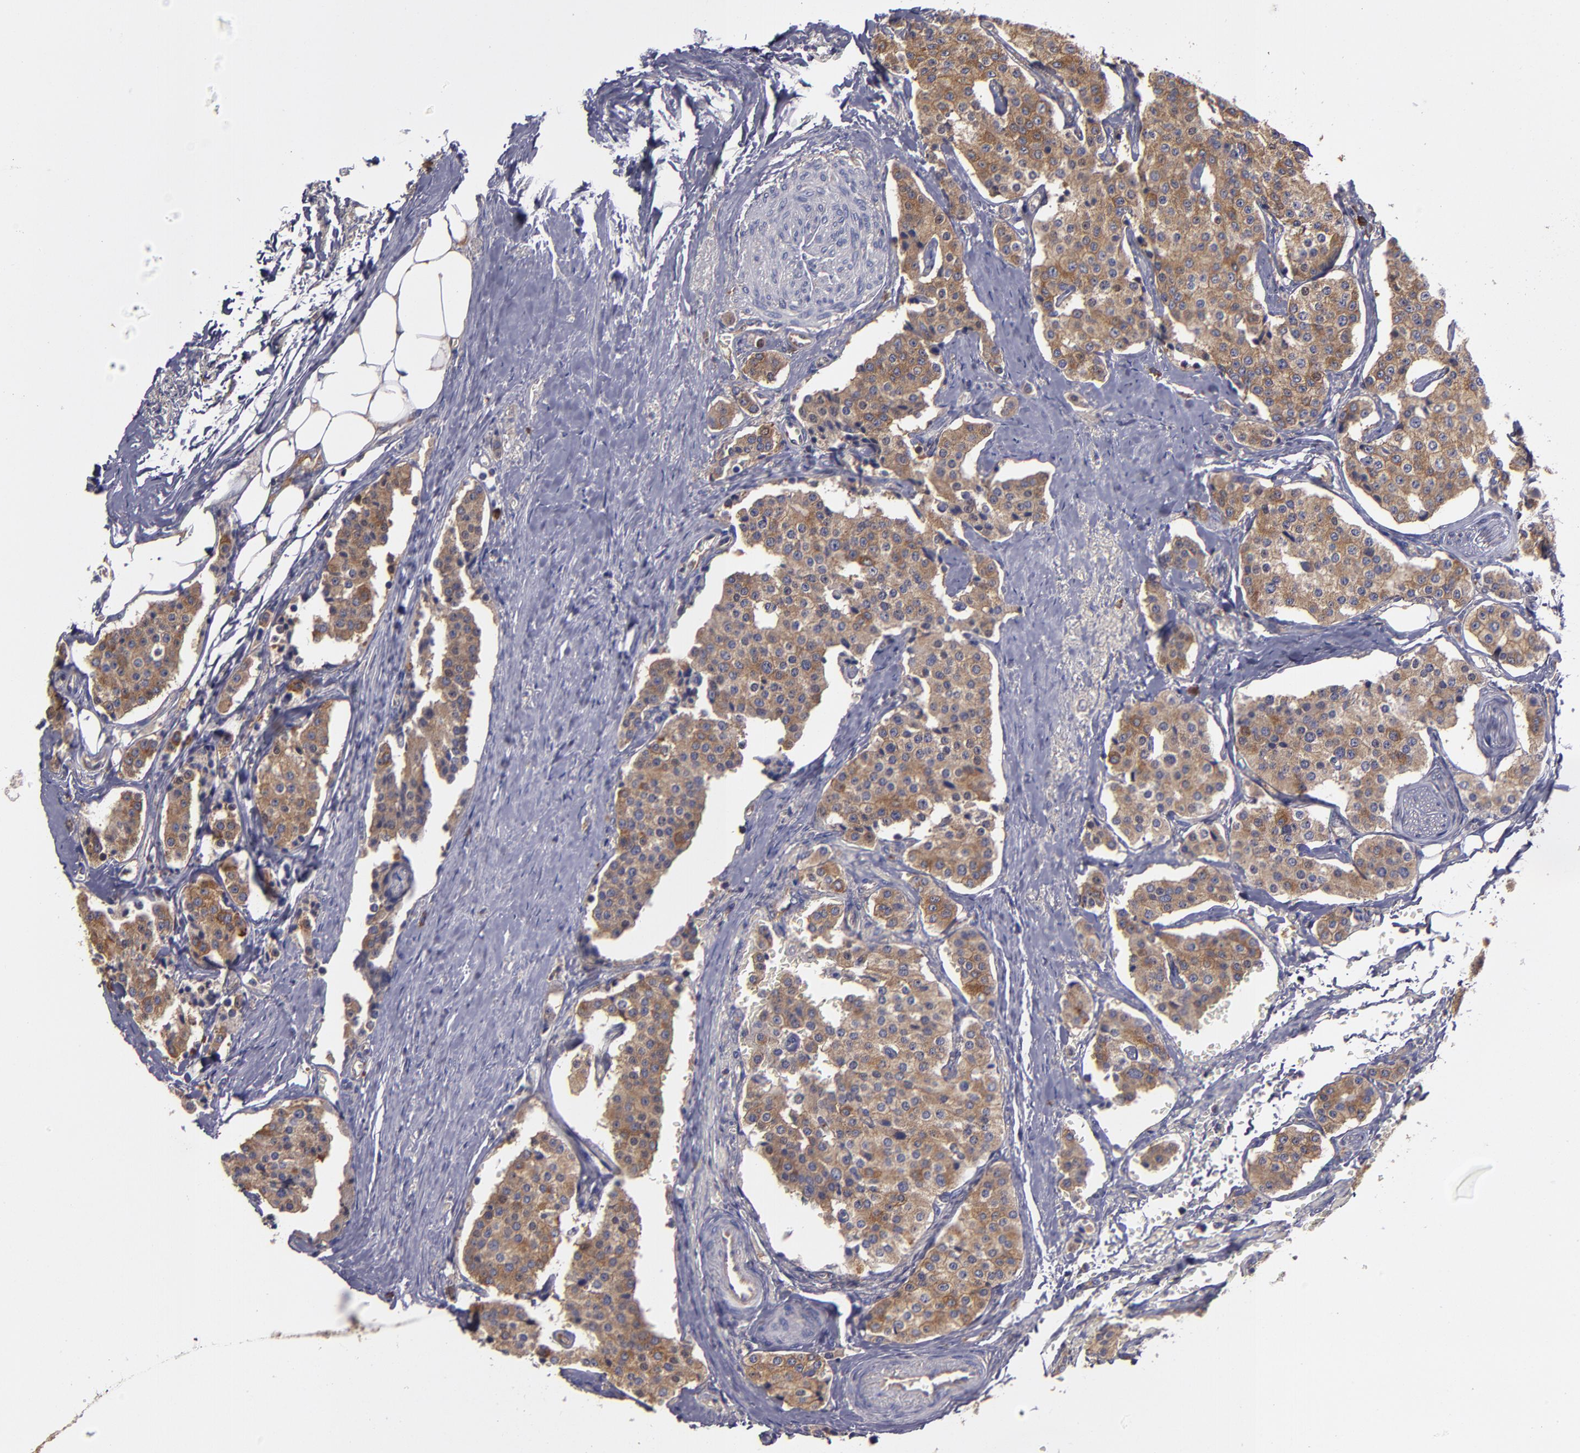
{"staining": {"intensity": "weak", "quantity": ">75%", "location": "cytoplasmic/membranous"}, "tissue": "carcinoid", "cell_type": "Tumor cells", "image_type": "cancer", "snomed": [{"axis": "morphology", "description": "Carcinoid, malignant, NOS"}, {"axis": "topography", "description": "Colon"}], "caption": "Protein staining reveals weak cytoplasmic/membranous staining in approximately >75% of tumor cells in carcinoid (malignant).", "gene": "CARS1", "patient": {"sex": "female", "age": 61}}